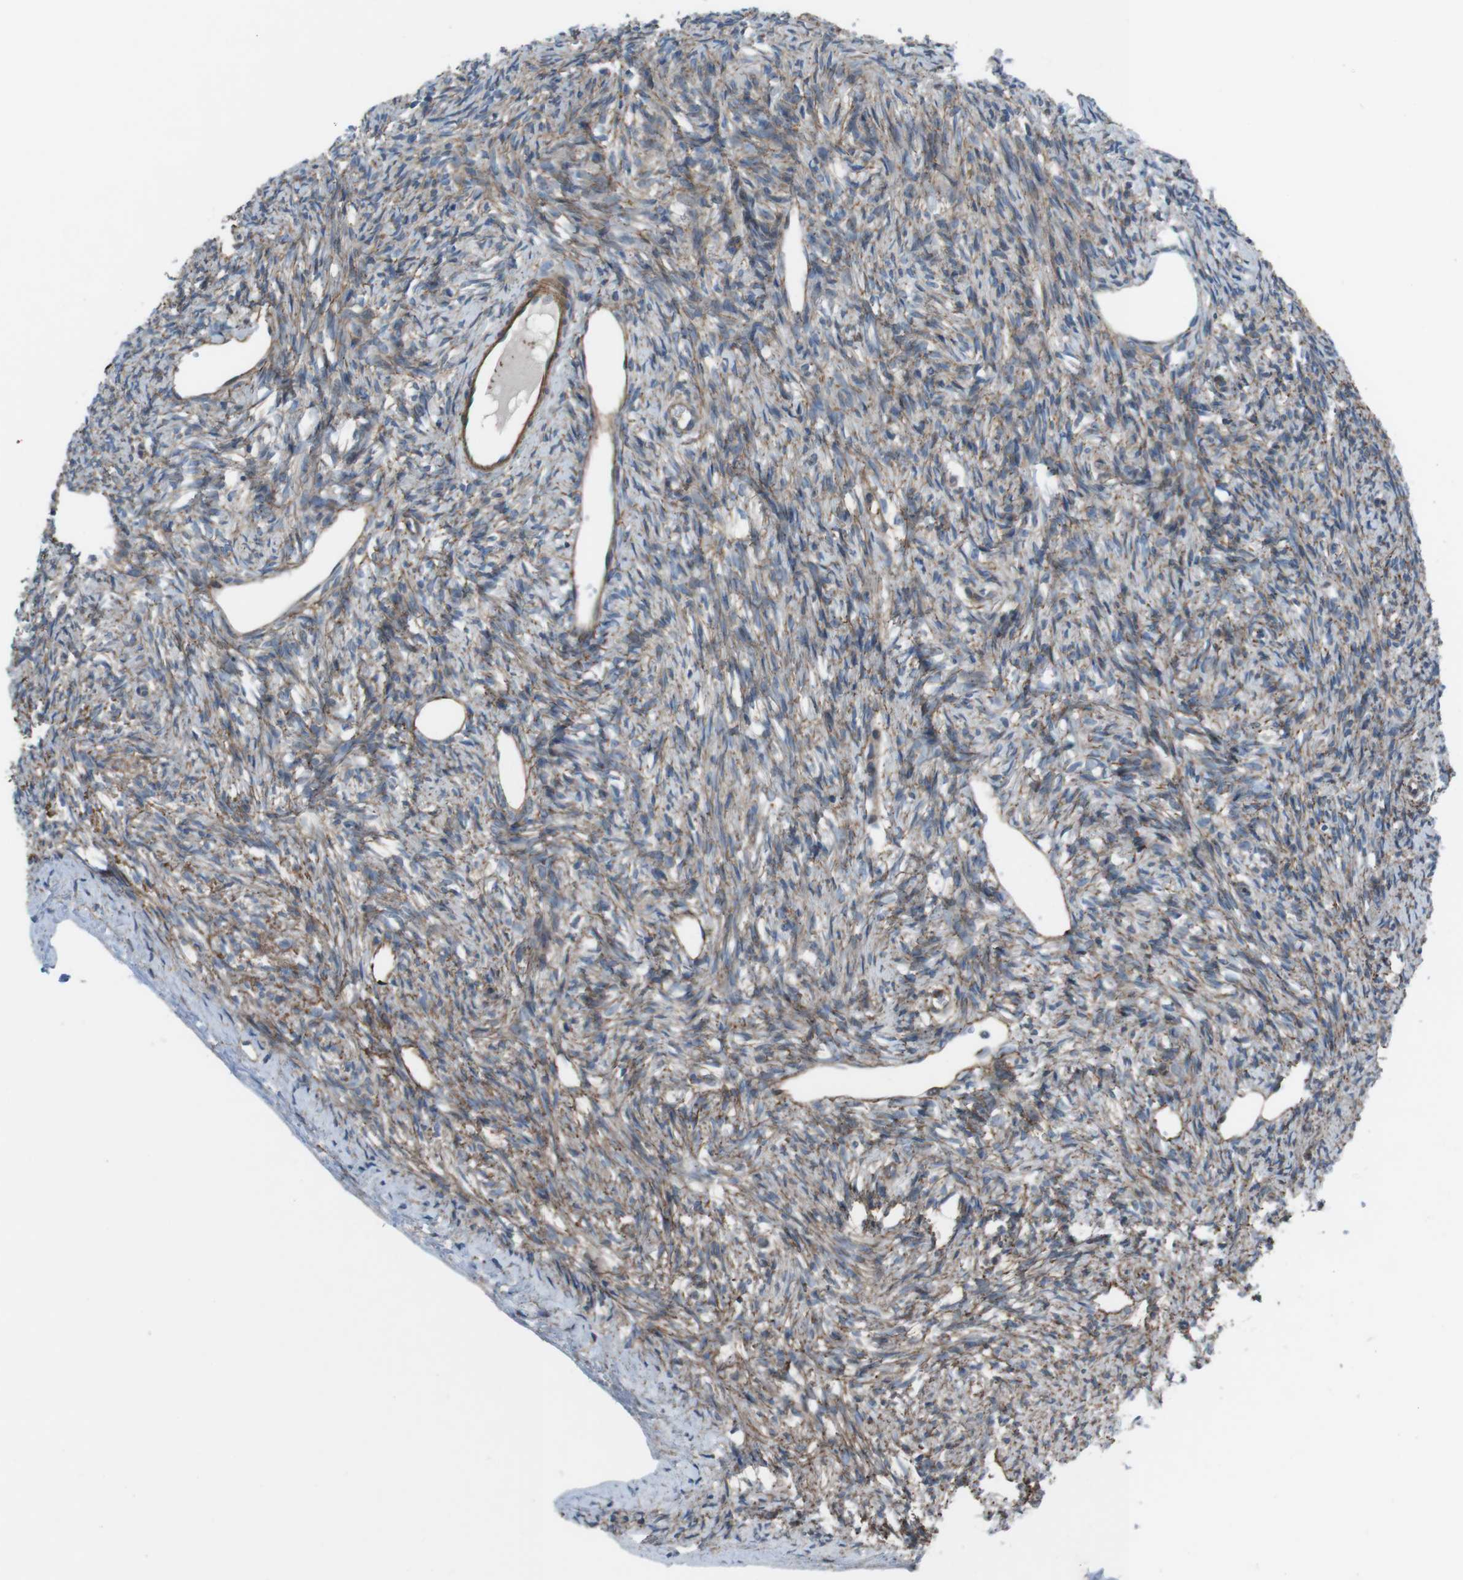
{"staining": {"intensity": "strong", "quantity": ">75%", "location": "cytoplasmic/membranous"}, "tissue": "ovary", "cell_type": "Follicle cells", "image_type": "normal", "snomed": [{"axis": "morphology", "description": "Normal tissue, NOS"}, {"axis": "topography", "description": "Ovary"}], "caption": "High-magnification brightfield microscopy of benign ovary stained with DAB (brown) and counterstained with hematoxylin (blue). follicle cells exhibit strong cytoplasmic/membranous staining is seen in approximately>75% of cells. (brown staining indicates protein expression, while blue staining denotes nuclei).", "gene": "FAM174B", "patient": {"sex": "female", "age": 33}}